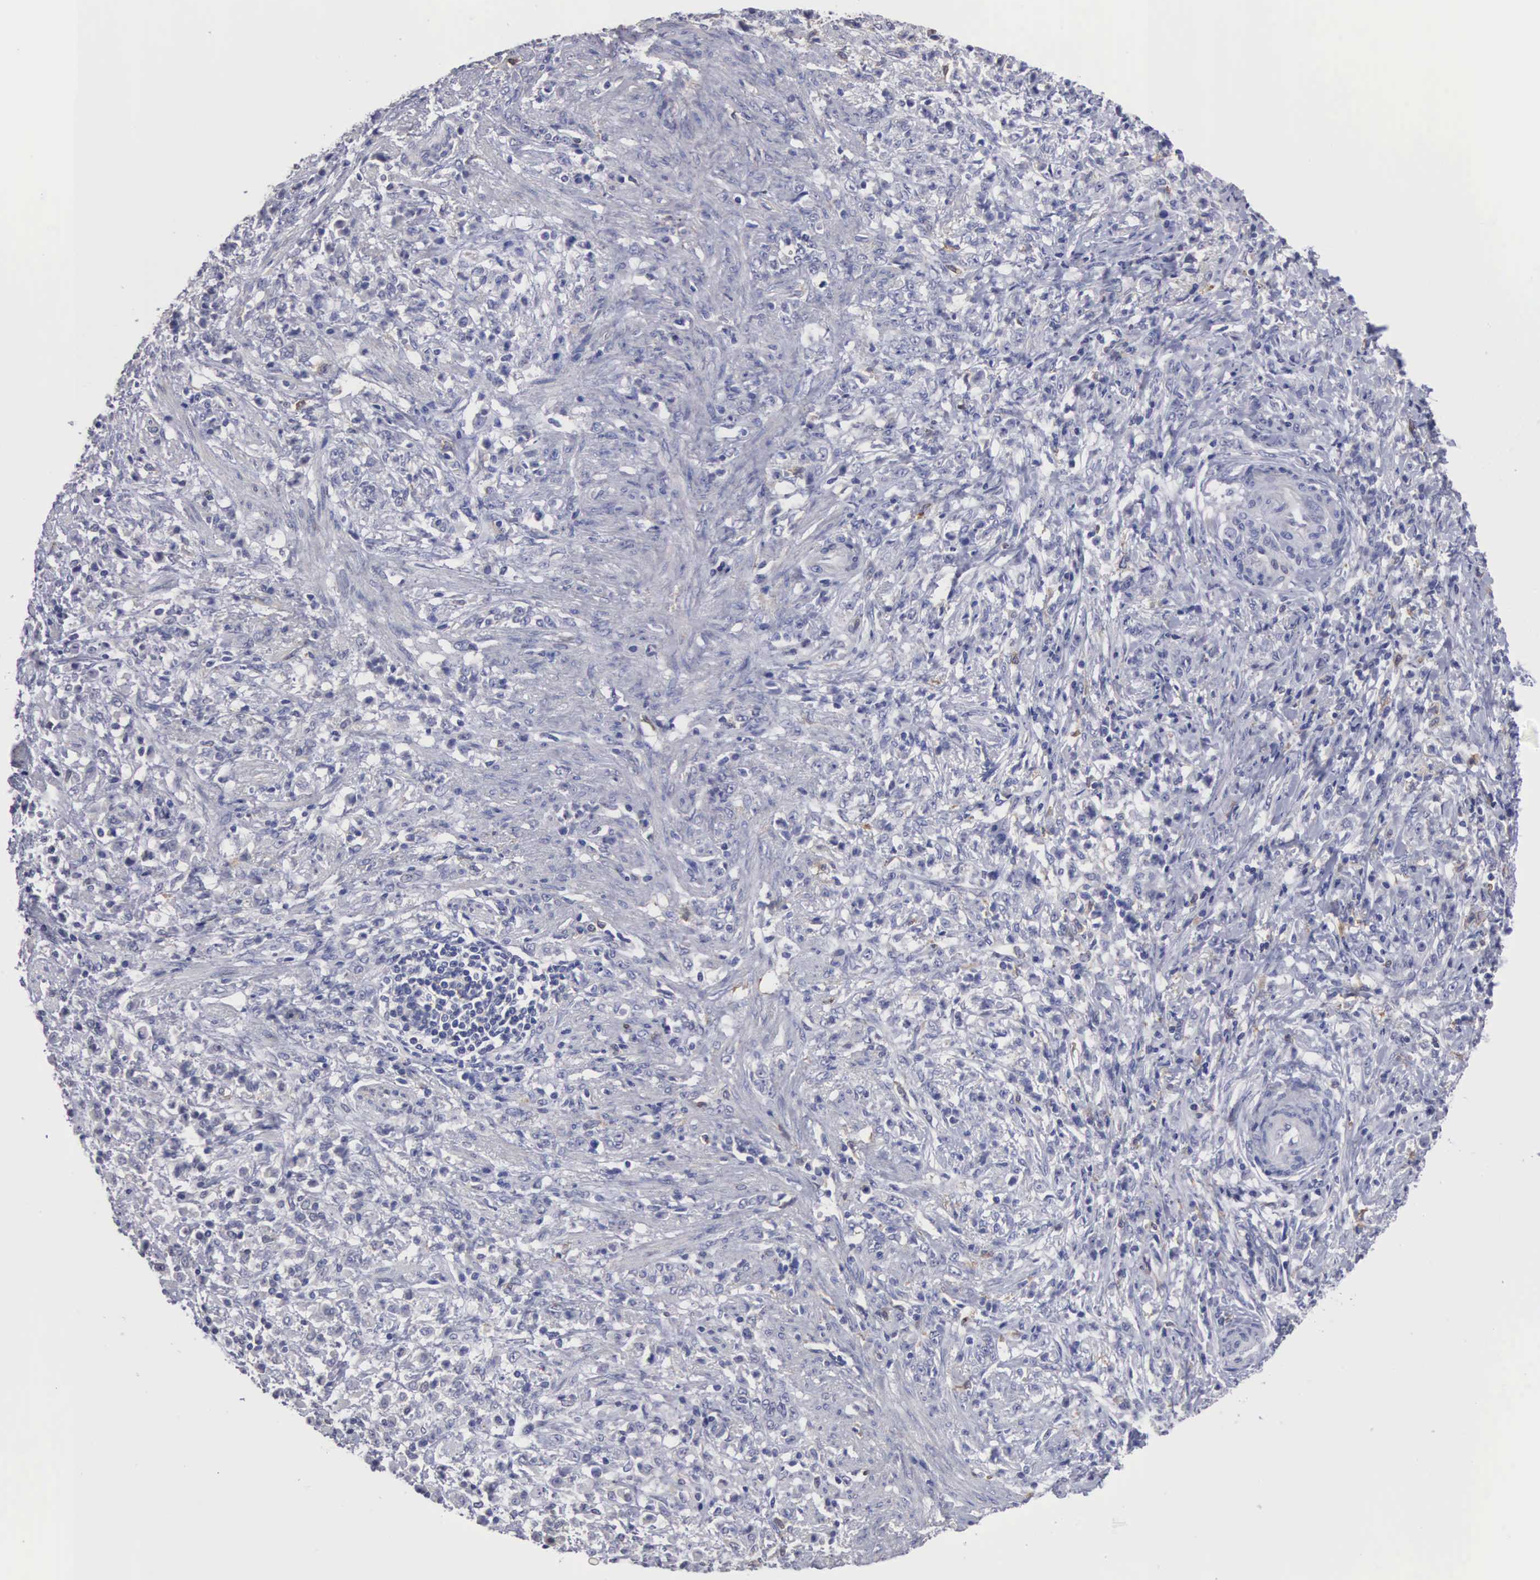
{"staining": {"intensity": "negative", "quantity": "none", "location": "none"}, "tissue": "stomach cancer", "cell_type": "Tumor cells", "image_type": "cancer", "snomed": [{"axis": "morphology", "description": "Adenocarcinoma, NOS"}, {"axis": "topography", "description": "Stomach, lower"}], "caption": "Immunohistochemical staining of stomach cancer exhibits no significant expression in tumor cells.", "gene": "LIN52", "patient": {"sex": "male", "age": 88}}